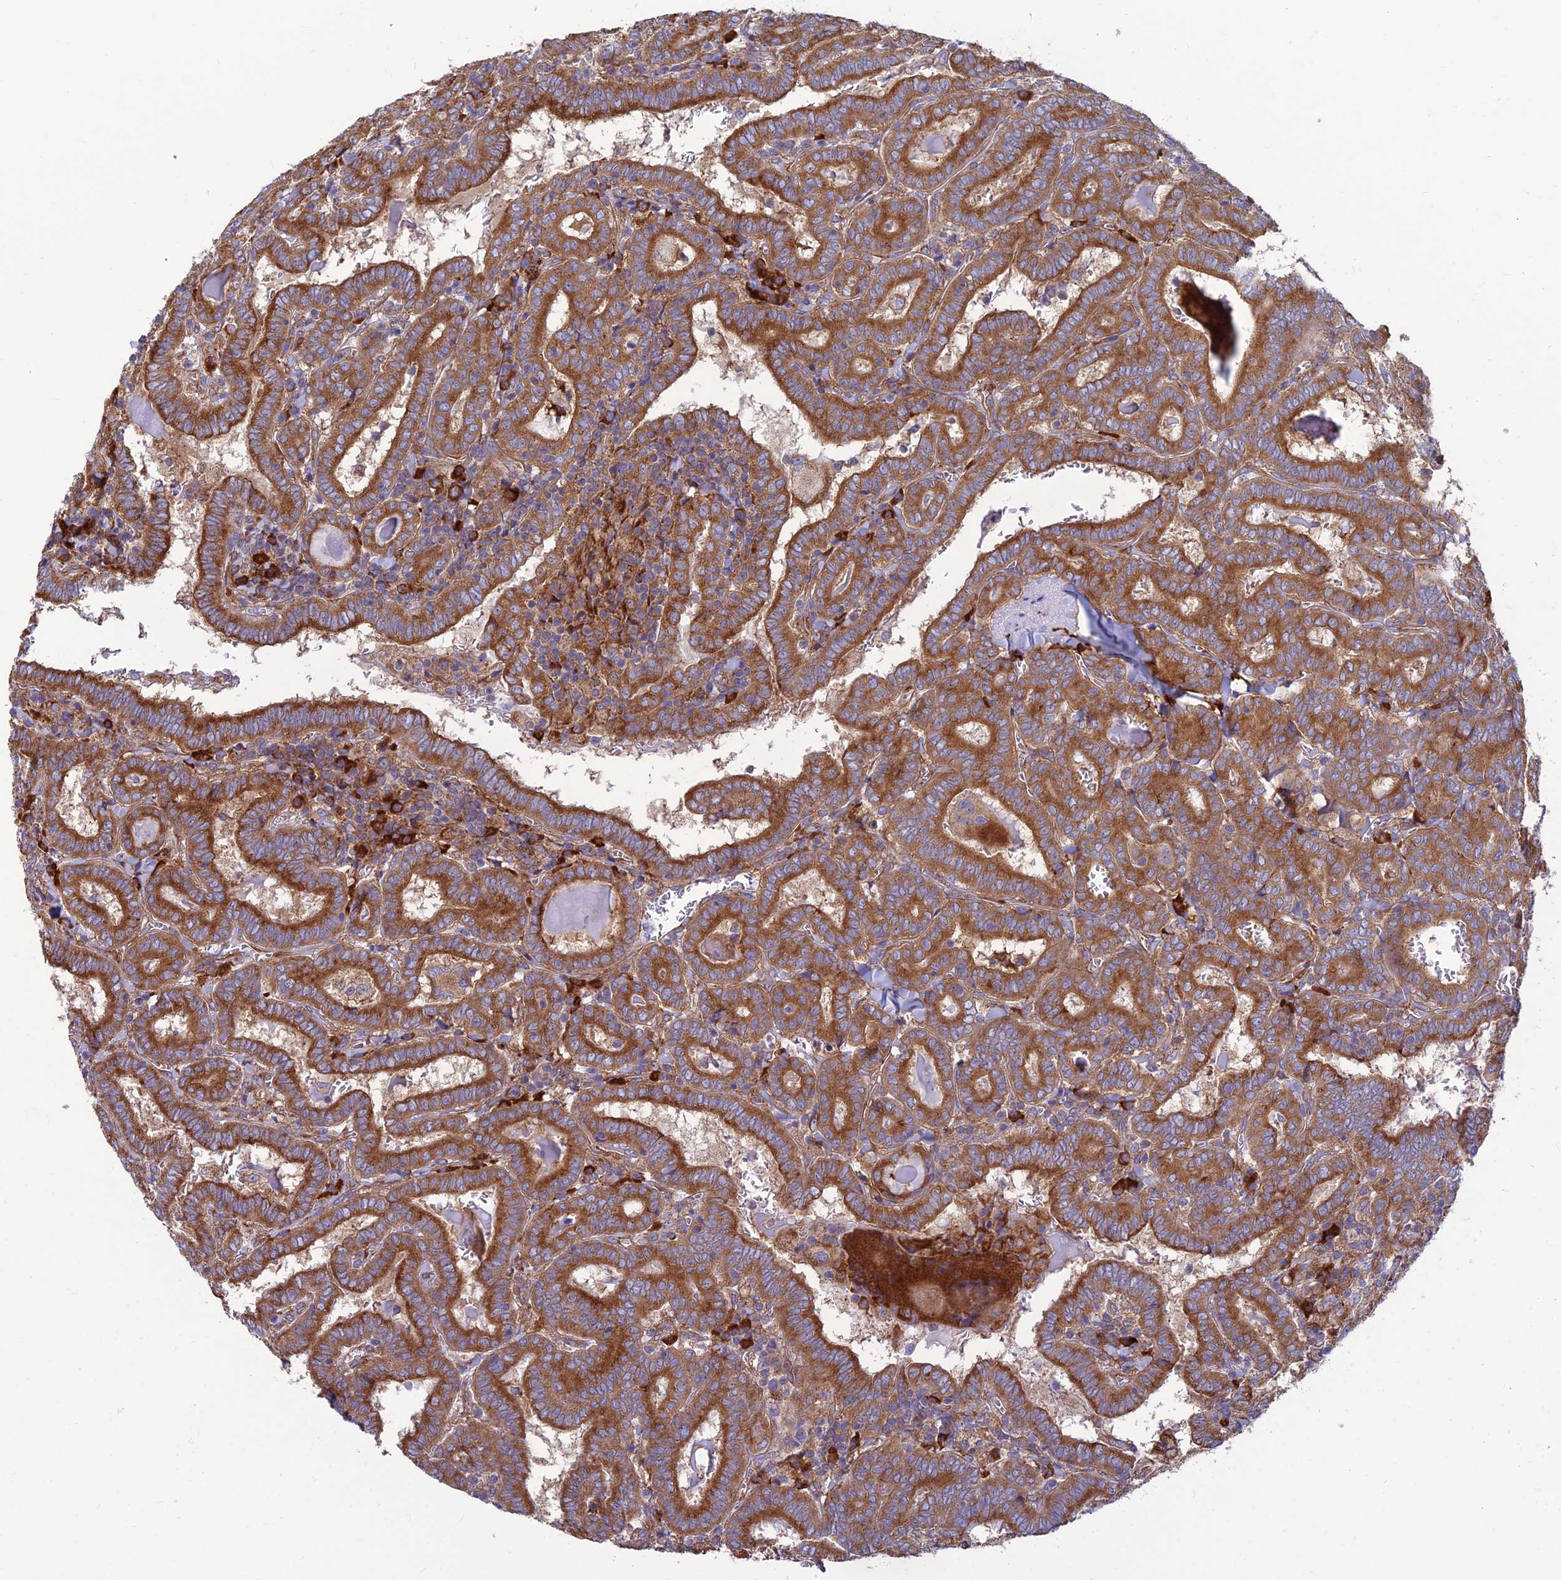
{"staining": {"intensity": "moderate", "quantity": ">75%", "location": "cytoplasmic/membranous"}, "tissue": "thyroid cancer", "cell_type": "Tumor cells", "image_type": "cancer", "snomed": [{"axis": "morphology", "description": "Papillary adenocarcinoma, NOS"}, {"axis": "topography", "description": "Thyroid gland"}], "caption": "A high-resolution histopathology image shows immunohistochemistry staining of thyroid cancer (papillary adenocarcinoma), which exhibits moderate cytoplasmic/membranous expression in about >75% of tumor cells. Using DAB (brown) and hematoxylin (blue) stains, captured at high magnification using brightfield microscopy.", "gene": "RPL17-C18orf32", "patient": {"sex": "female", "age": 72}}